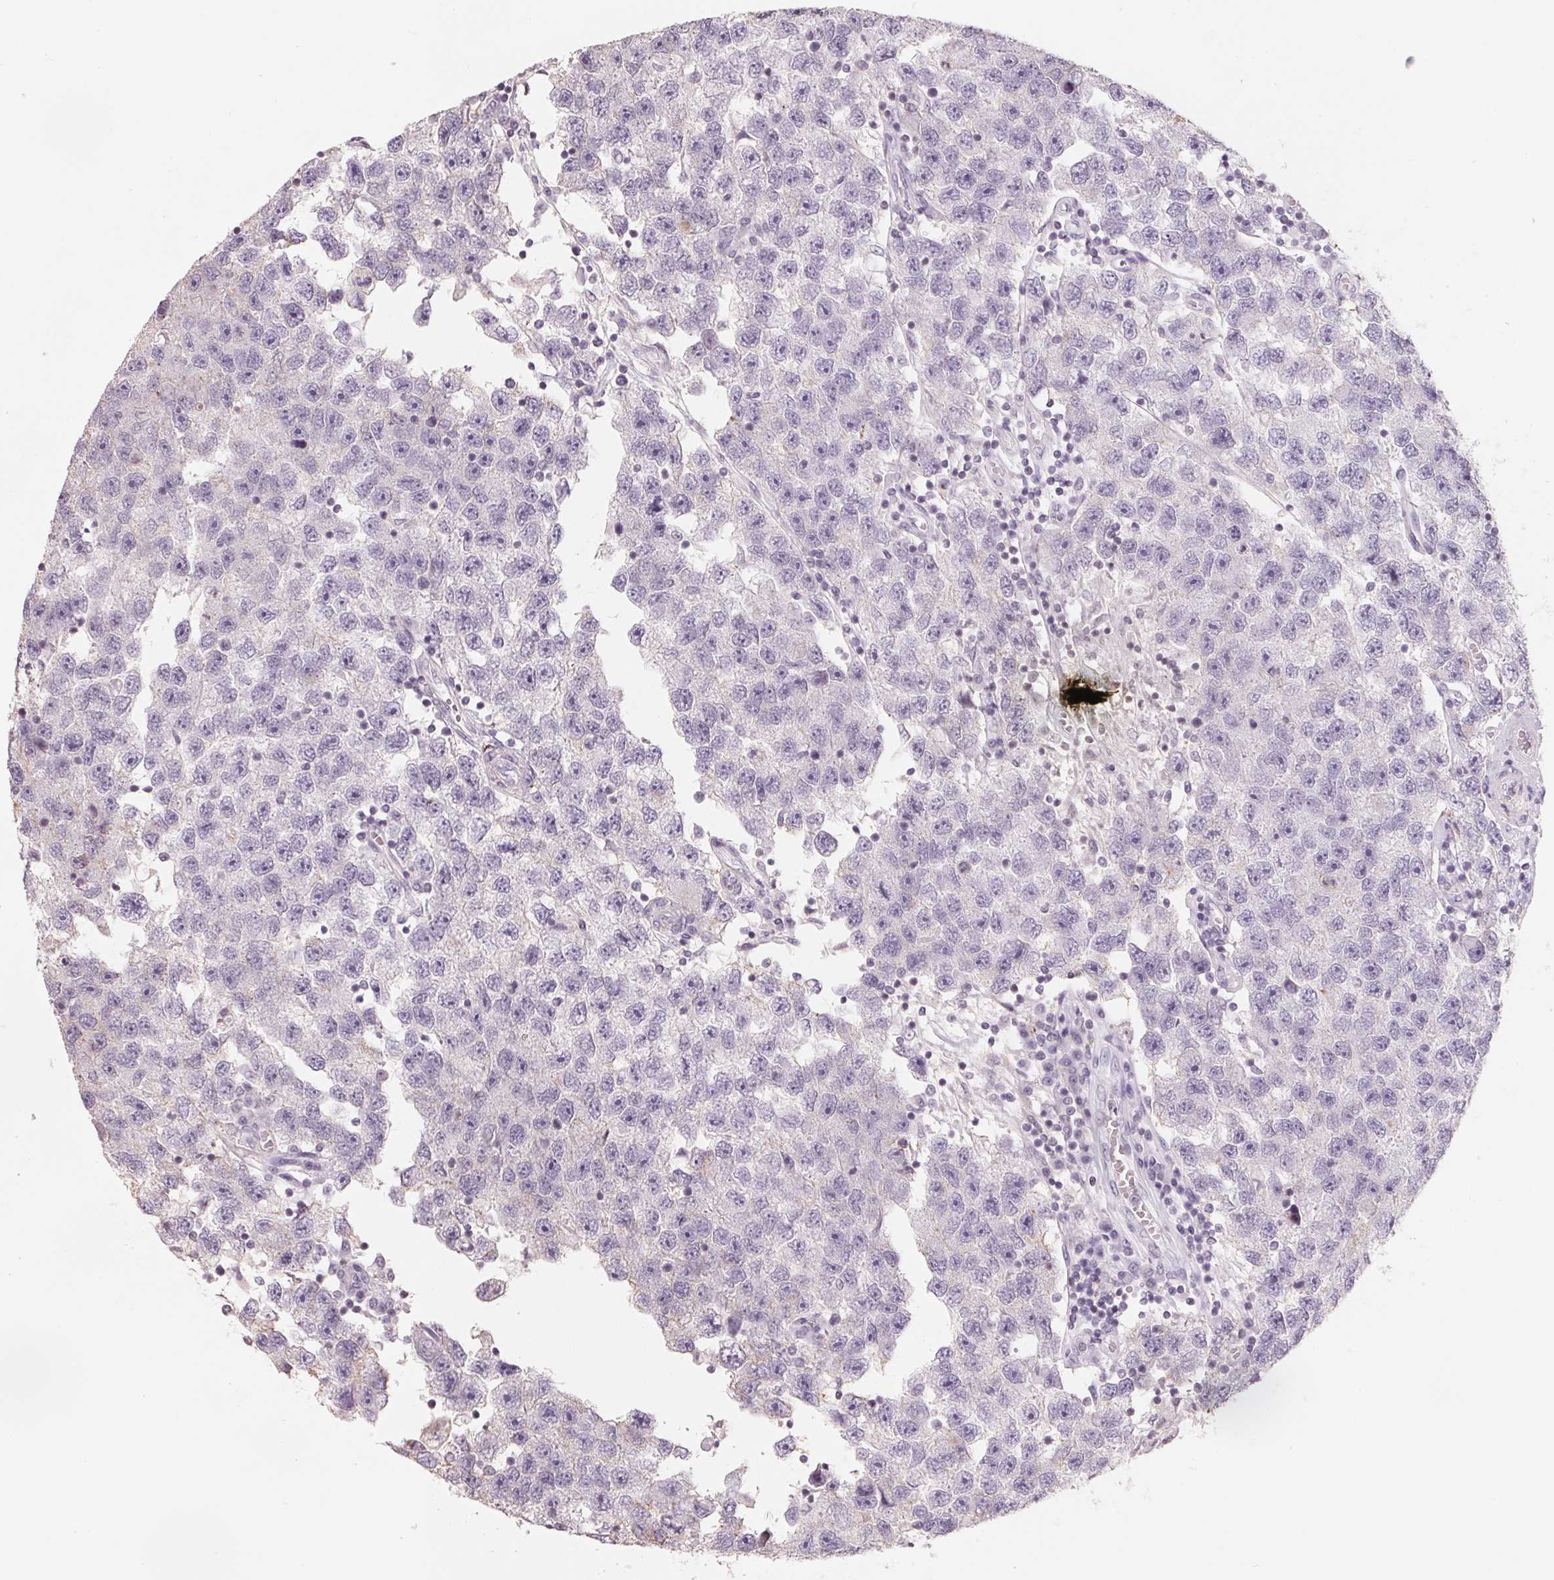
{"staining": {"intensity": "negative", "quantity": "none", "location": "none"}, "tissue": "testis cancer", "cell_type": "Tumor cells", "image_type": "cancer", "snomed": [{"axis": "morphology", "description": "Seminoma, NOS"}, {"axis": "topography", "description": "Testis"}], "caption": "Immunohistochemistry image of neoplastic tissue: testis seminoma stained with DAB displays no significant protein expression in tumor cells.", "gene": "FTCD", "patient": {"sex": "male", "age": 26}}